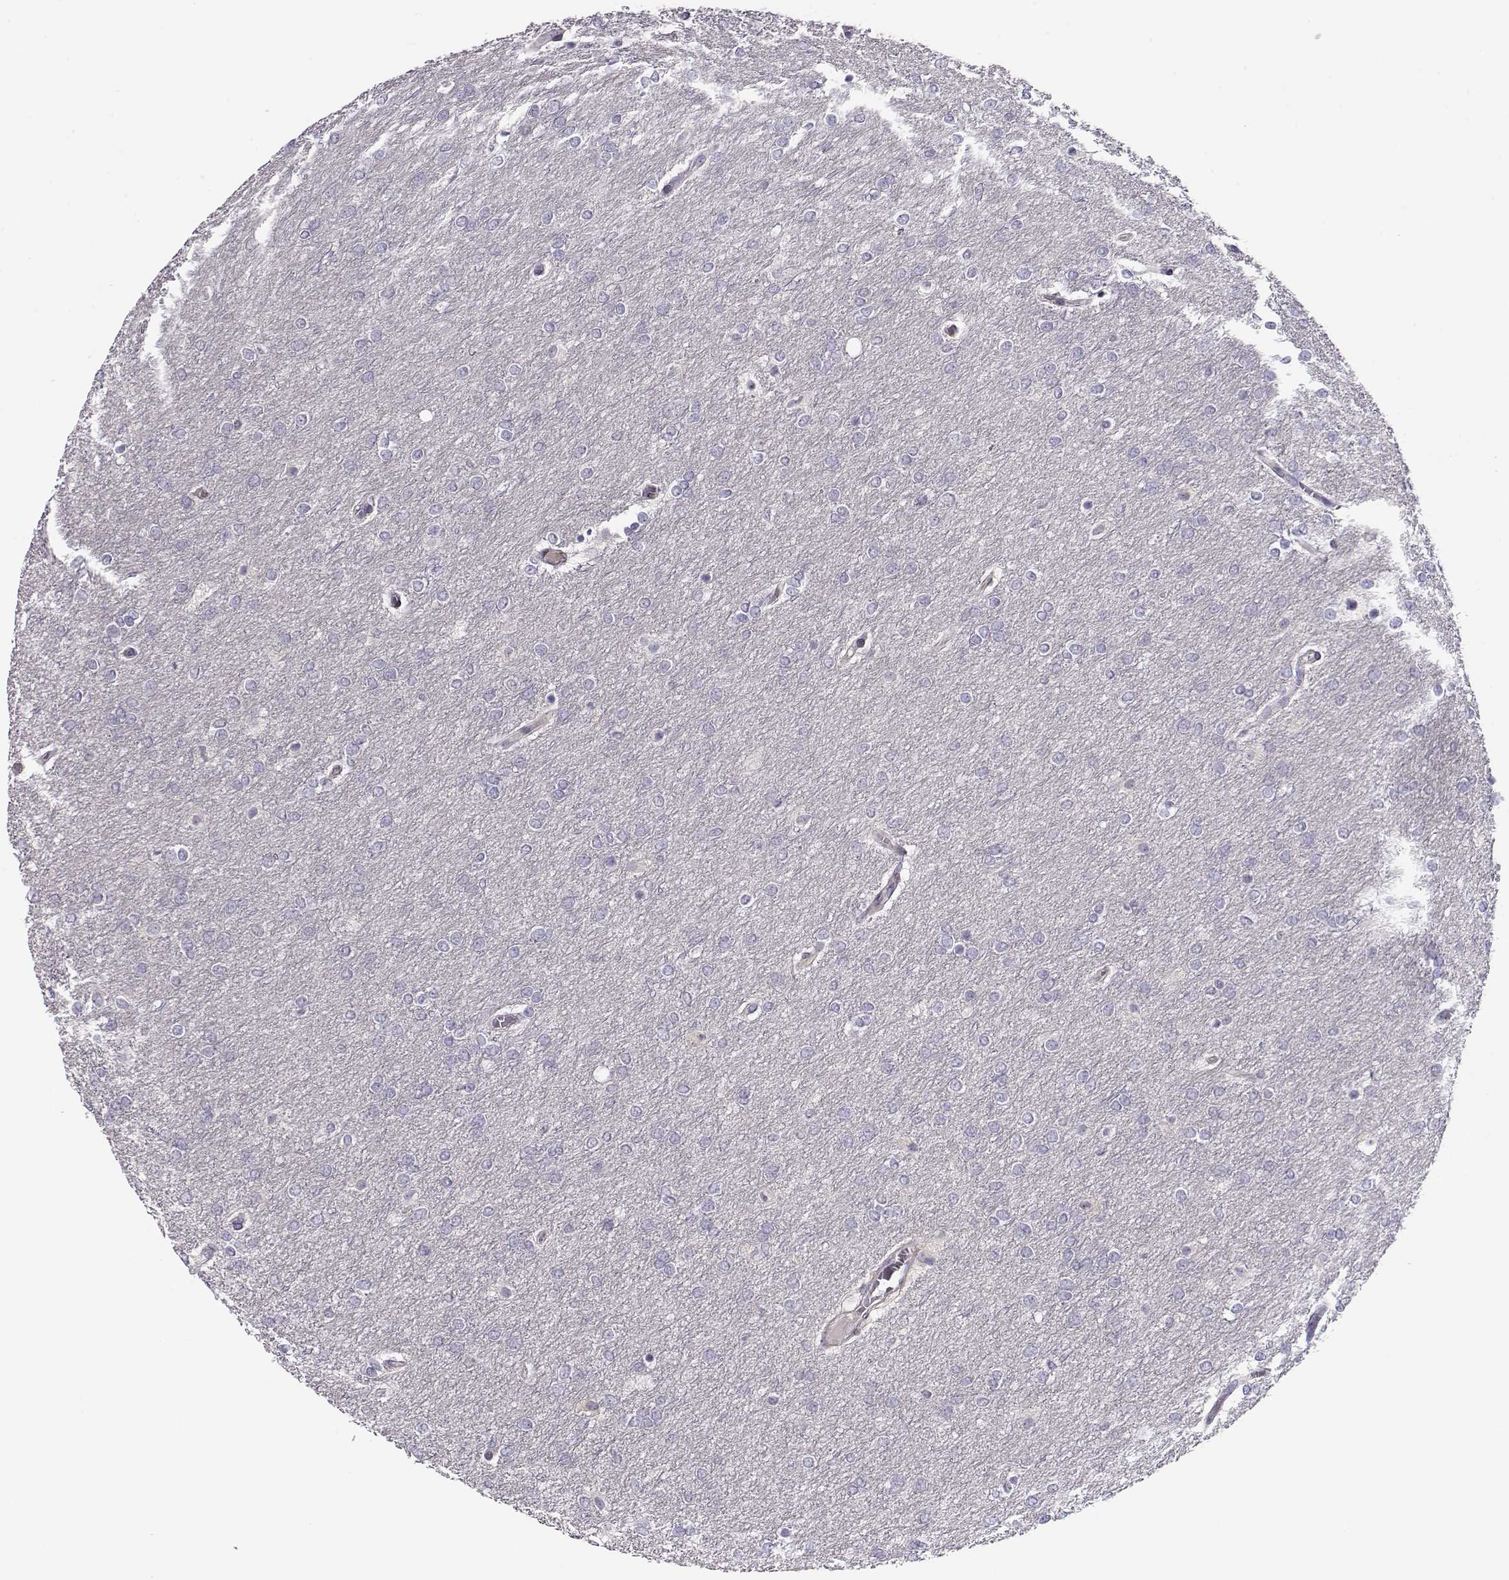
{"staining": {"intensity": "negative", "quantity": "none", "location": "none"}, "tissue": "glioma", "cell_type": "Tumor cells", "image_type": "cancer", "snomed": [{"axis": "morphology", "description": "Glioma, malignant, High grade"}, {"axis": "topography", "description": "Brain"}], "caption": "Image shows no protein positivity in tumor cells of glioma tissue.", "gene": "CRX", "patient": {"sex": "female", "age": 61}}